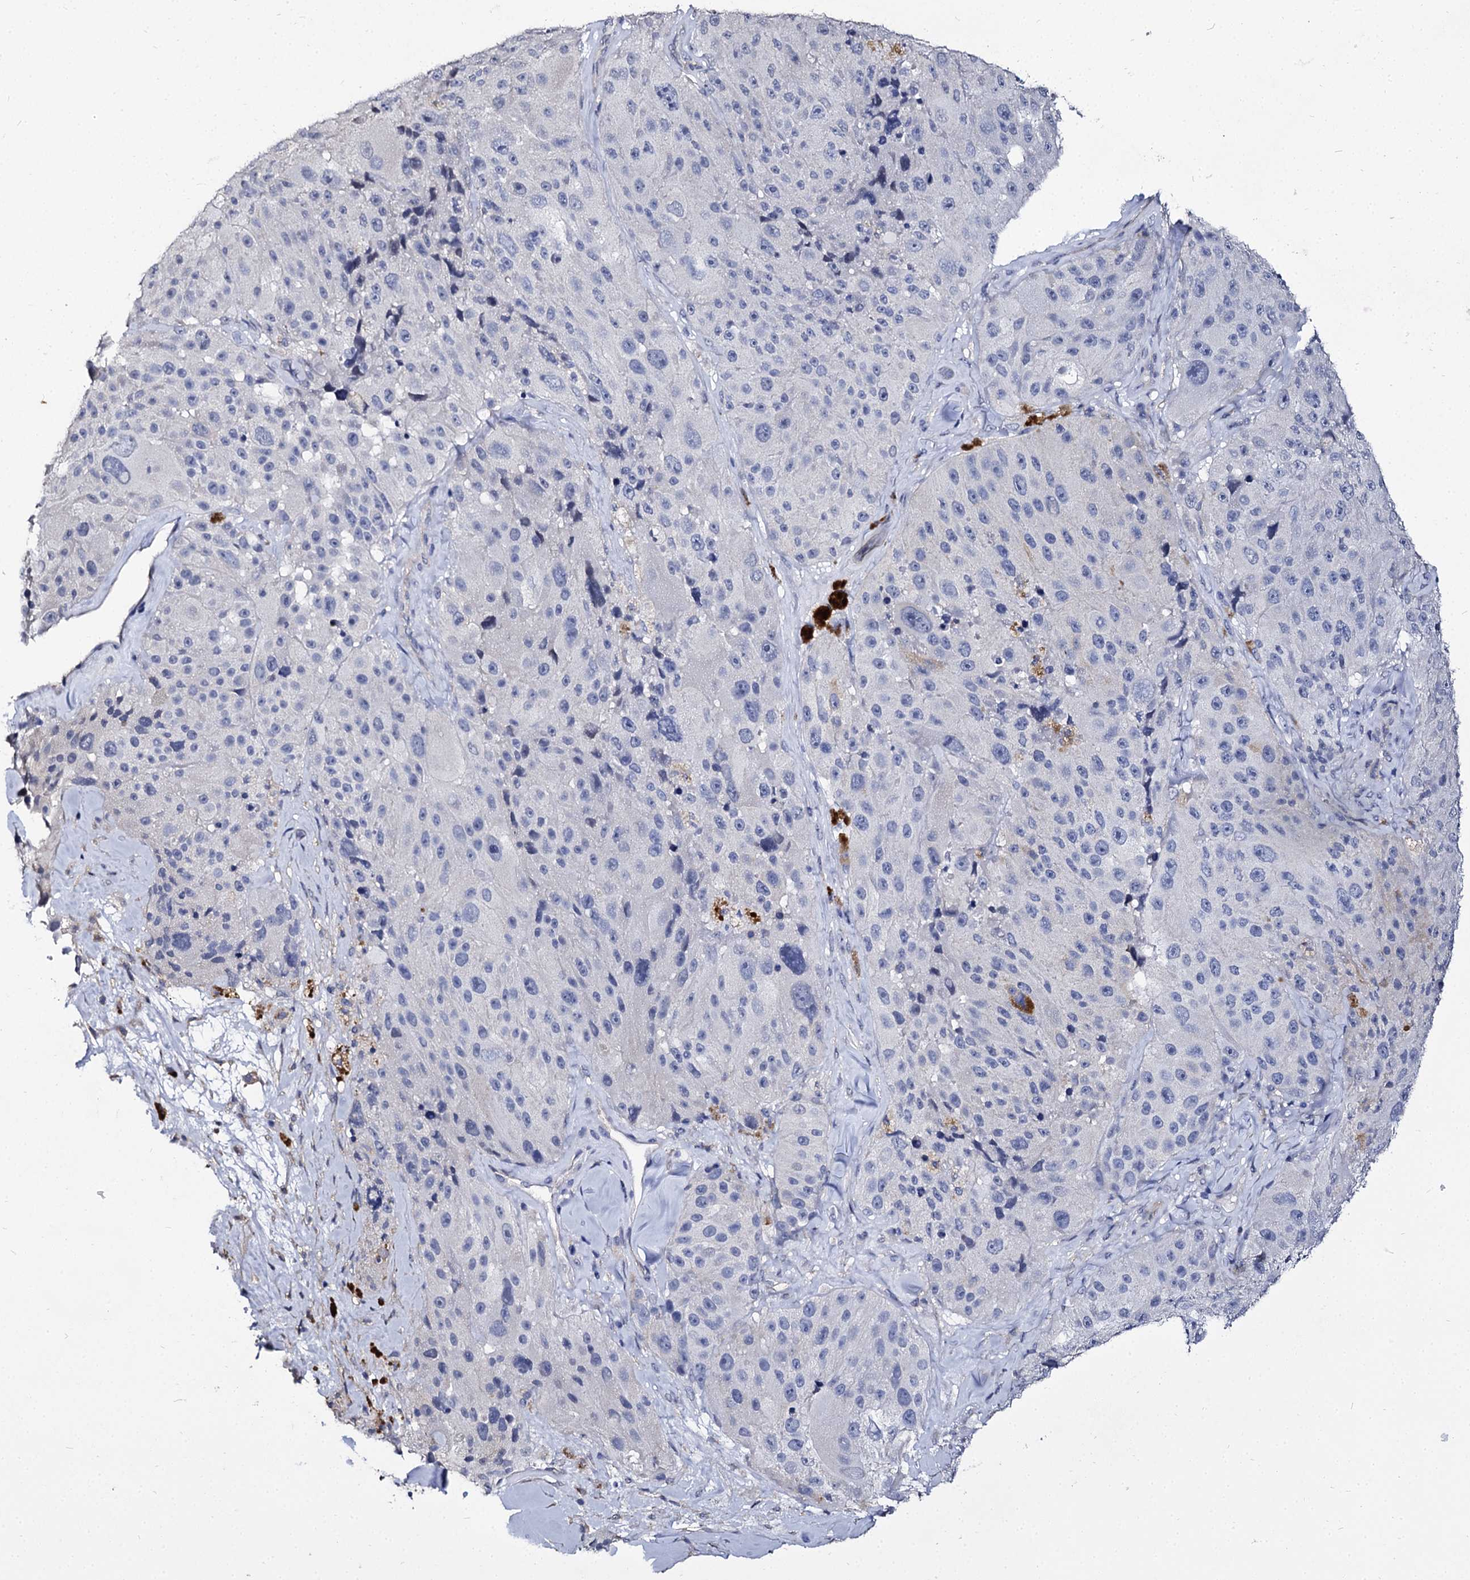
{"staining": {"intensity": "negative", "quantity": "none", "location": "none"}, "tissue": "melanoma", "cell_type": "Tumor cells", "image_type": "cancer", "snomed": [{"axis": "morphology", "description": "Malignant melanoma, Metastatic site"}, {"axis": "topography", "description": "Lymph node"}], "caption": "Human melanoma stained for a protein using immunohistochemistry displays no positivity in tumor cells.", "gene": "CBFB", "patient": {"sex": "male", "age": 62}}